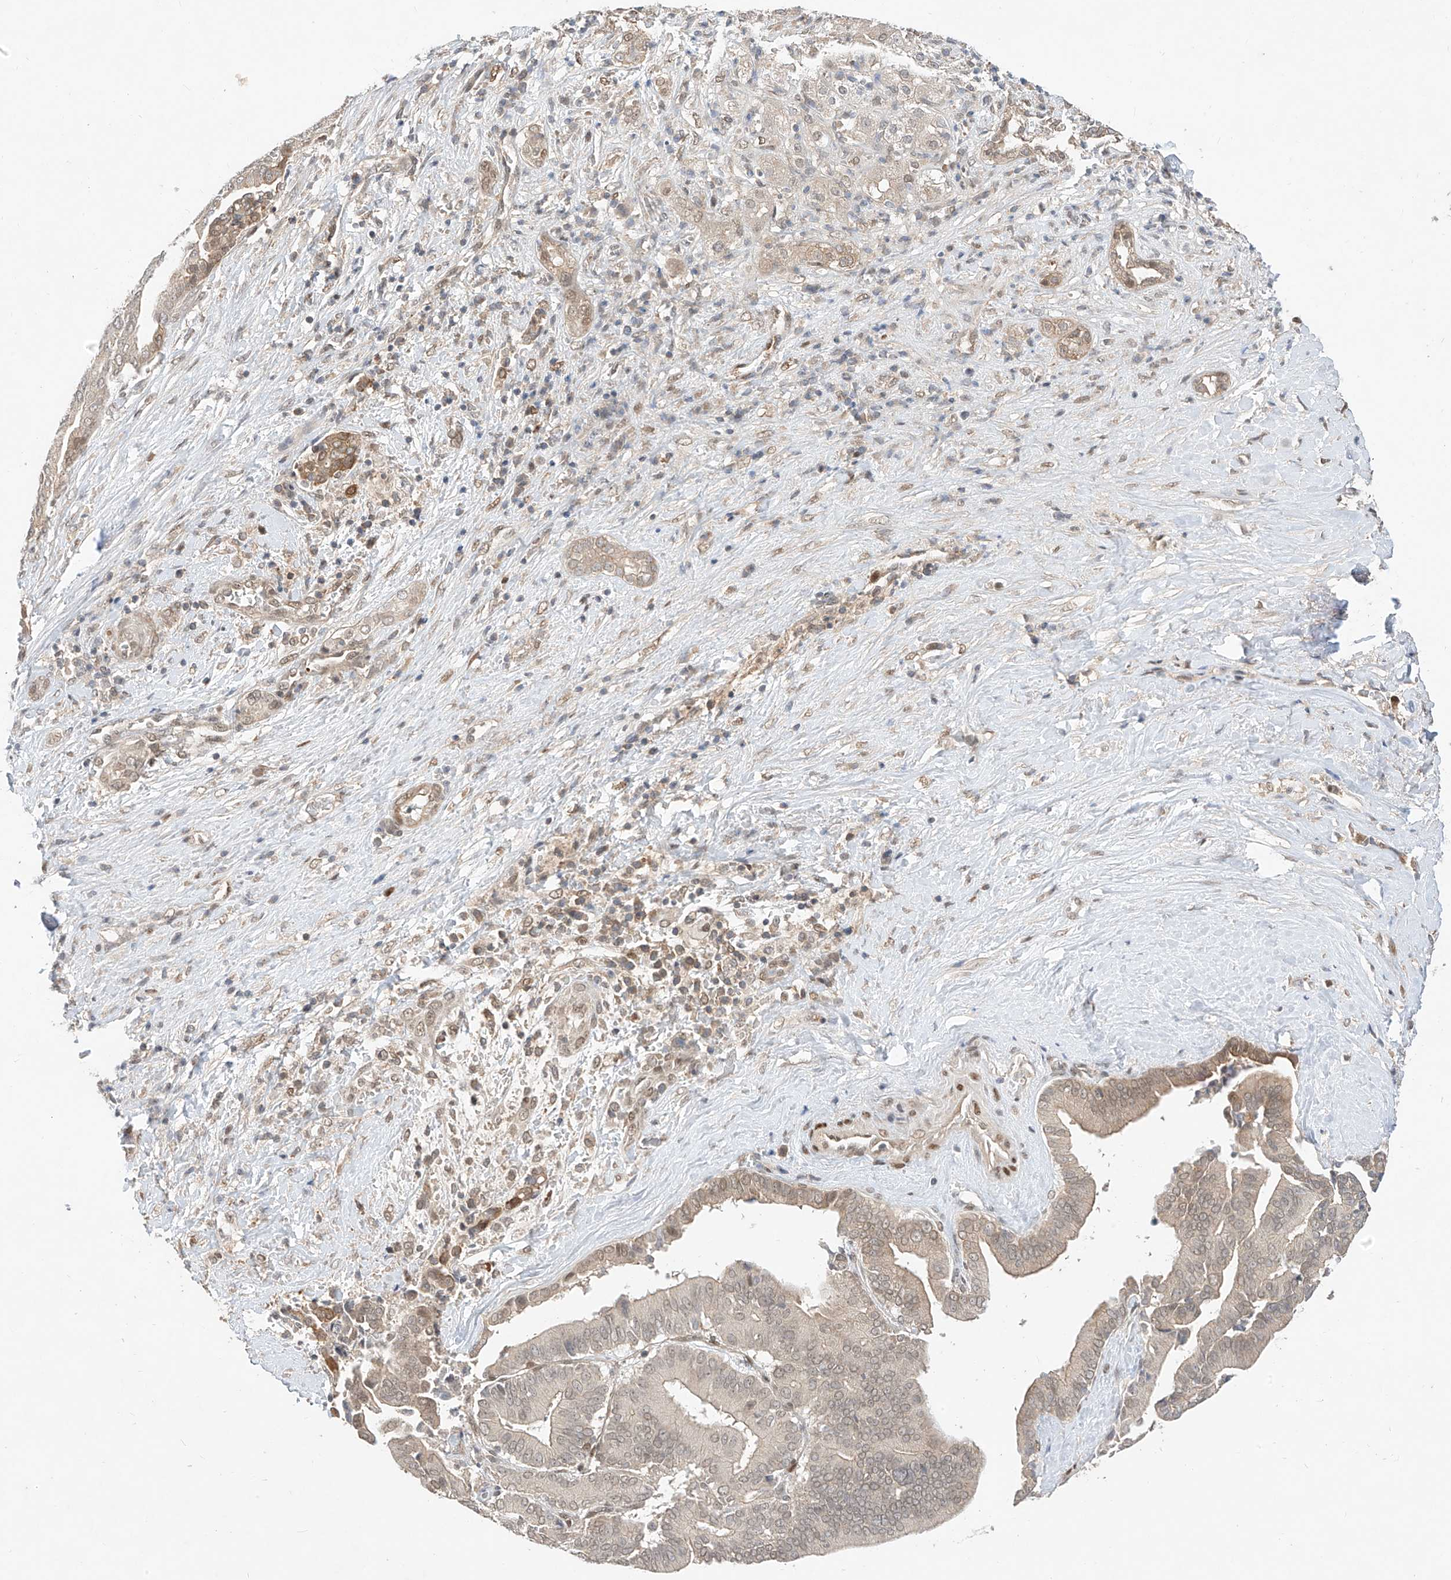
{"staining": {"intensity": "moderate", "quantity": "<25%", "location": "cytoplasmic/membranous,nuclear"}, "tissue": "liver cancer", "cell_type": "Tumor cells", "image_type": "cancer", "snomed": [{"axis": "morphology", "description": "Cholangiocarcinoma"}, {"axis": "topography", "description": "Liver"}], "caption": "Immunohistochemical staining of human cholangiocarcinoma (liver) shows low levels of moderate cytoplasmic/membranous and nuclear protein staining in about <25% of tumor cells.", "gene": "MRTFA", "patient": {"sex": "female", "age": 75}}